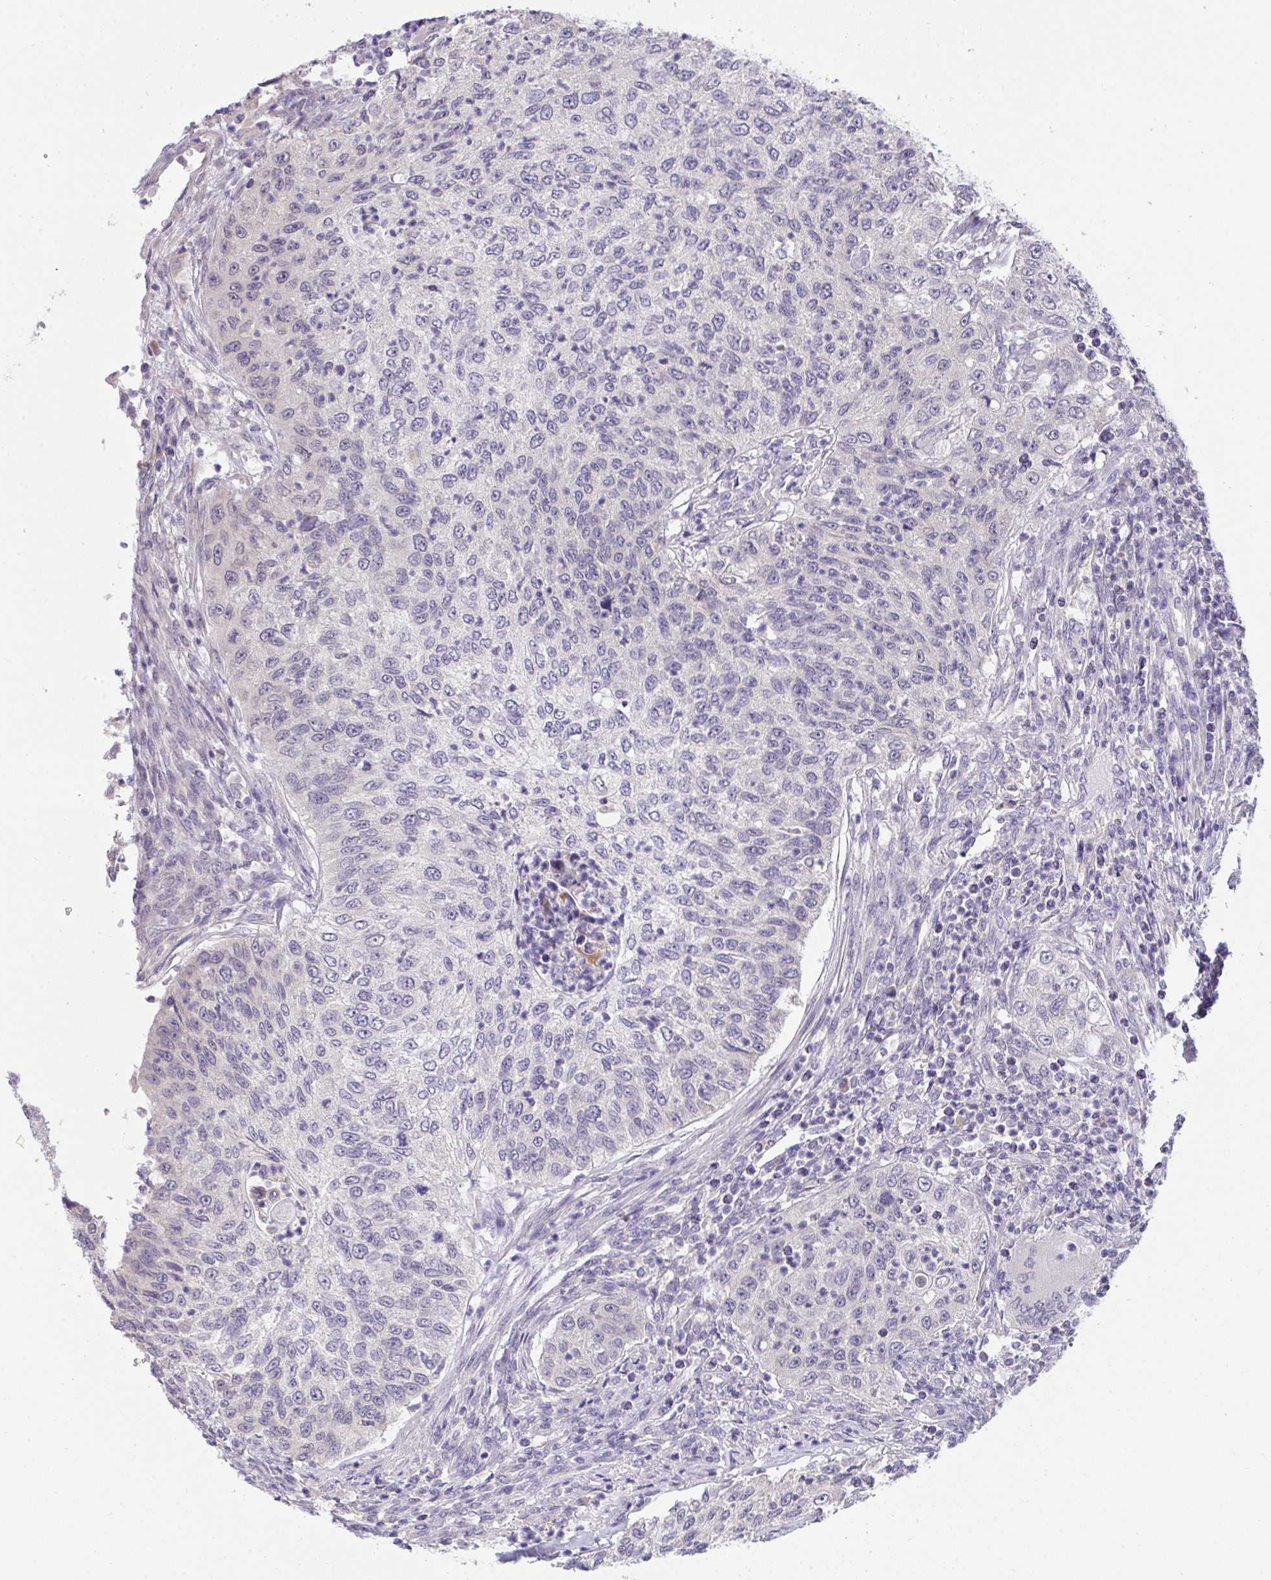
{"staining": {"intensity": "negative", "quantity": "none", "location": "none"}, "tissue": "urothelial cancer", "cell_type": "Tumor cells", "image_type": "cancer", "snomed": [{"axis": "morphology", "description": "Urothelial carcinoma, High grade"}, {"axis": "topography", "description": "Urinary bladder"}], "caption": "Urothelial cancer was stained to show a protein in brown. There is no significant staining in tumor cells.", "gene": "TMEM41A", "patient": {"sex": "female", "age": 60}}